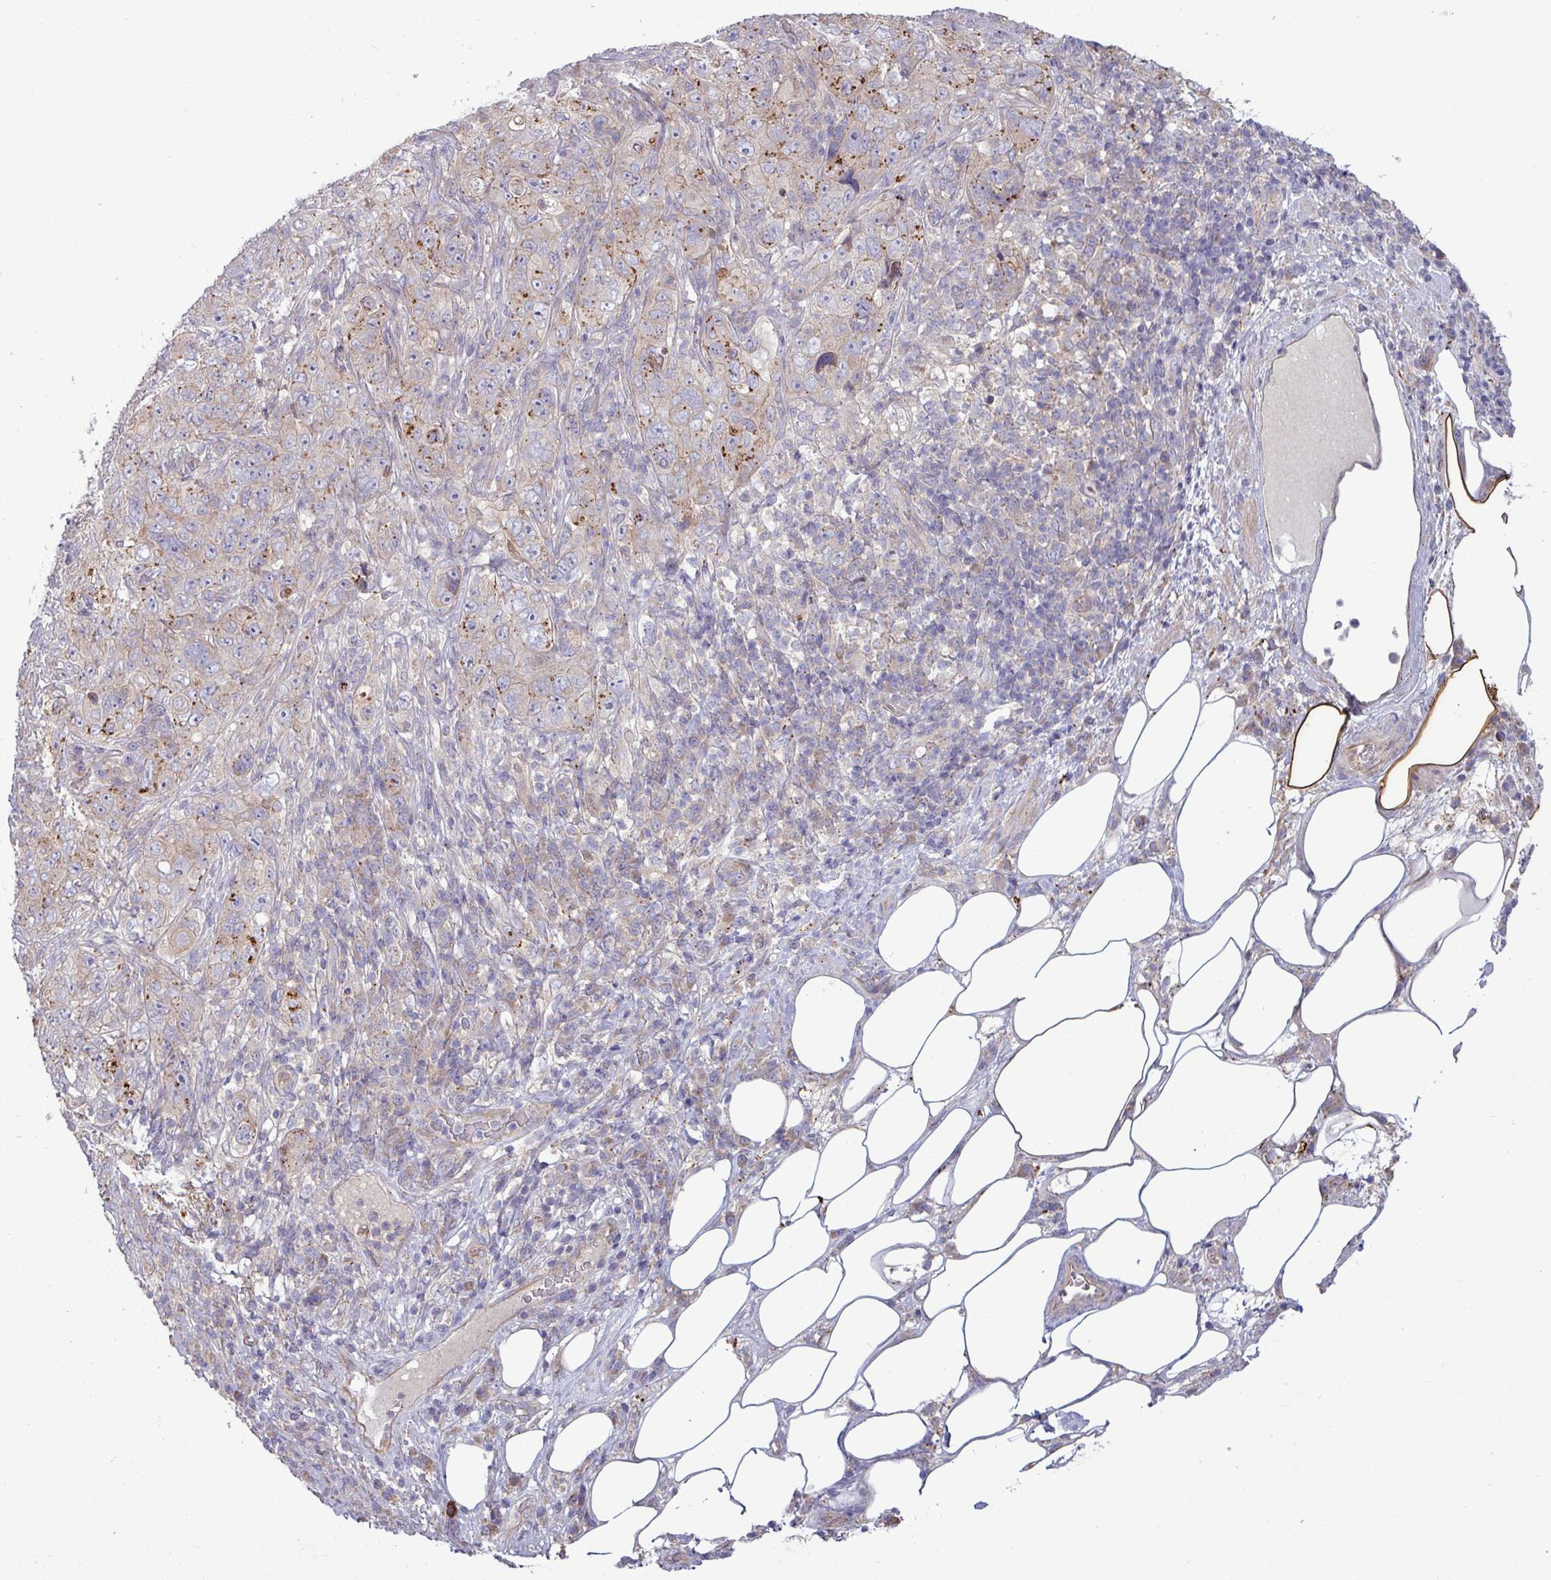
{"staining": {"intensity": "moderate", "quantity": "<25%", "location": "cytoplasmic/membranous"}, "tissue": "pancreatic cancer", "cell_type": "Tumor cells", "image_type": "cancer", "snomed": [{"axis": "morphology", "description": "Adenocarcinoma, NOS"}, {"axis": "topography", "description": "Pancreas"}], "caption": "Immunohistochemistry (DAB) staining of pancreatic cancer exhibits moderate cytoplasmic/membranous protein expression in about <25% of tumor cells.", "gene": "PLIN2", "patient": {"sex": "male", "age": 68}}